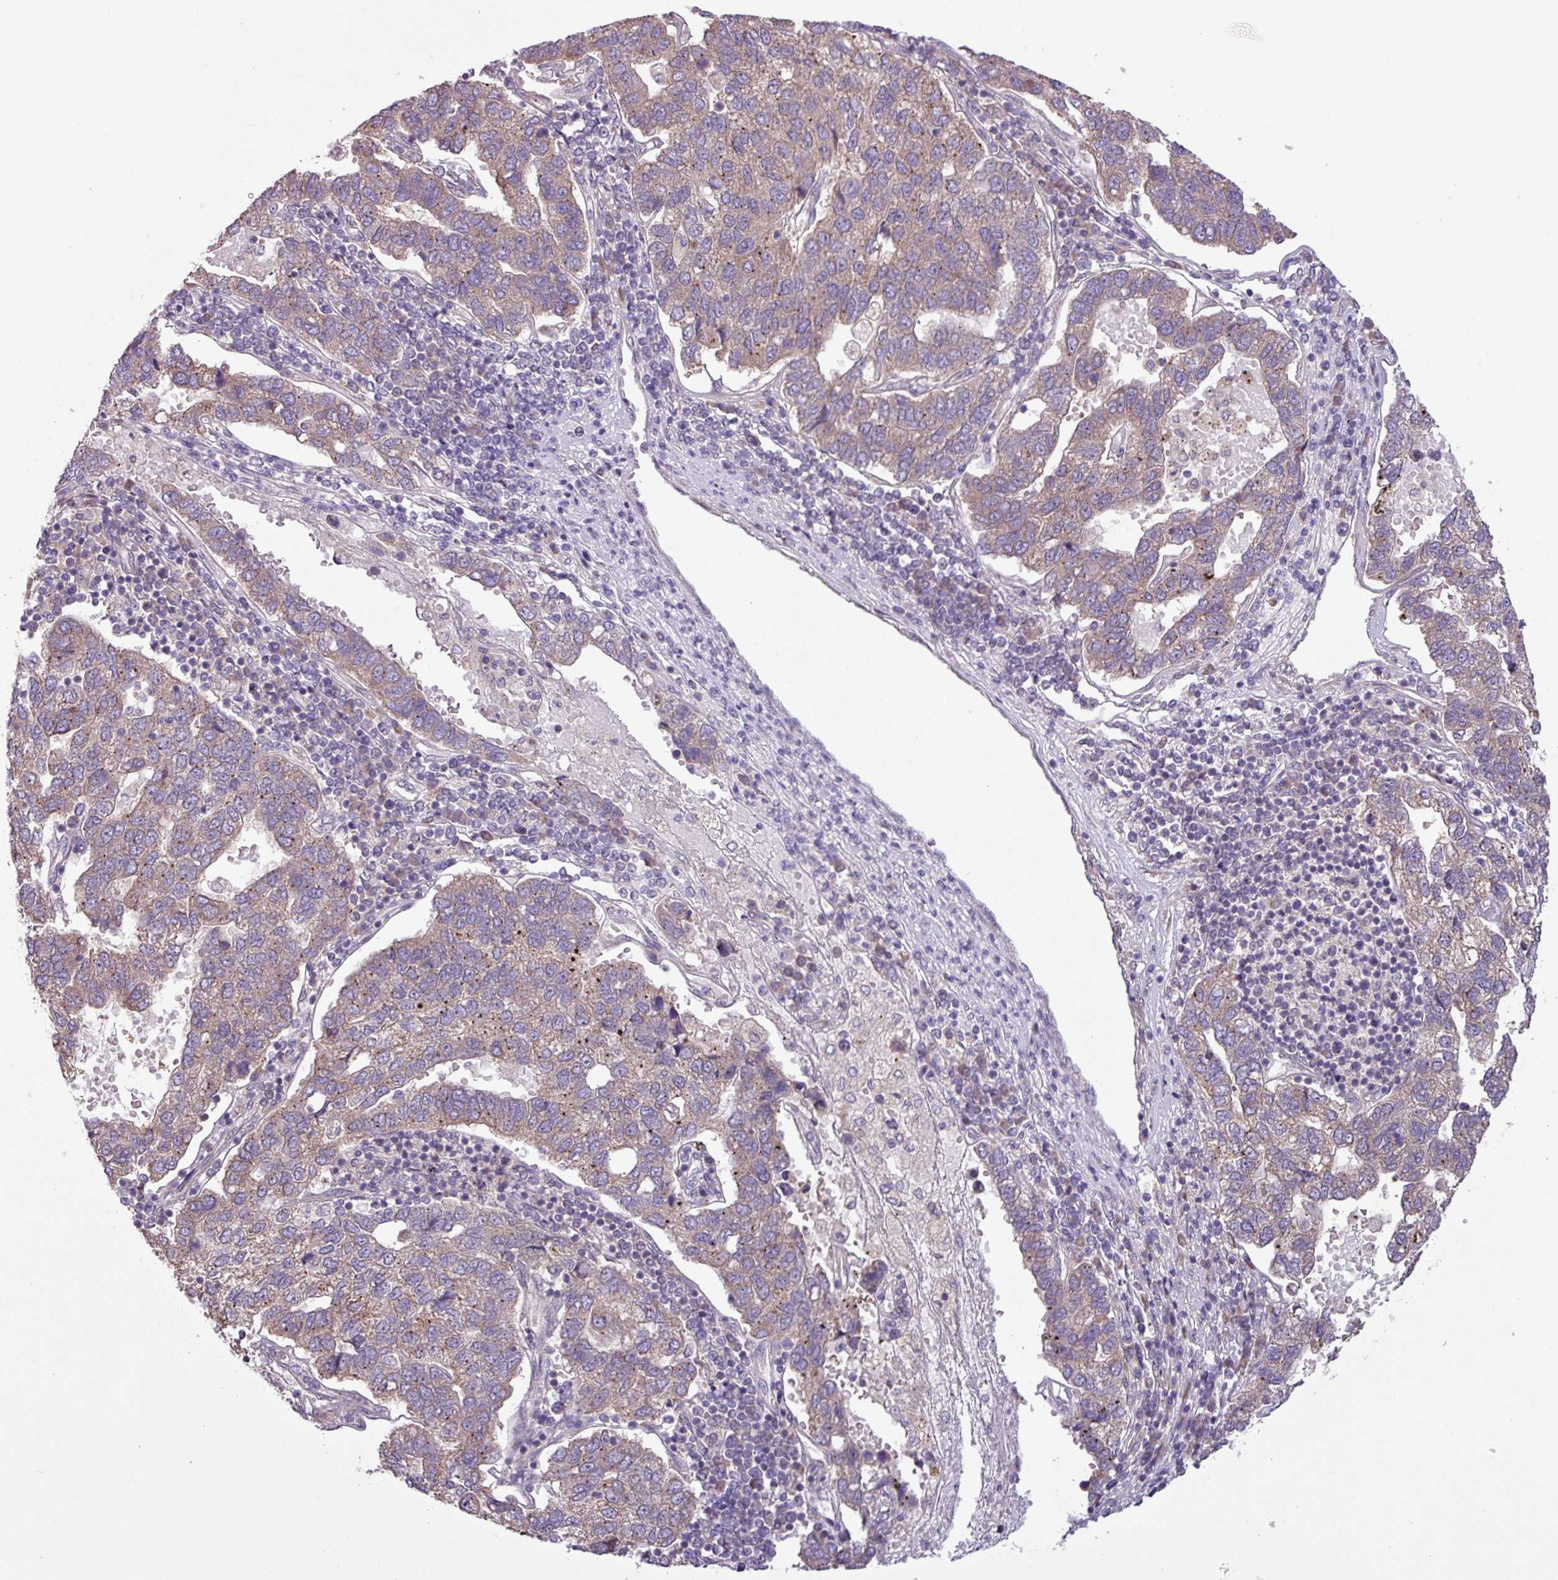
{"staining": {"intensity": "moderate", "quantity": ">75%", "location": "cytoplasmic/membranous"}, "tissue": "pancreatic cancer", "cell_type": "Tumor cells", "image_type": "cancer", "snomed": [{"axis": "morphology", "description": "Adenocarcinoma, NOS"}, {"axis": "topography", "description": "Pancreas"}], "caption": "A high-resolution micrograph shows IHC staining of pancreatic cancer, which displays moderate cytoplasmic/membranous positivity in approximately >75% of tumor cells. The staining was performed using DAB (3,3'-diaminobenzidine) to visualize the protein expression in brown, while the nuclei were stained in blue with hematoxylin (Magnification: 20x).", "gene": "C20orf27", "patient": {"sex": "female", "age": 61}}